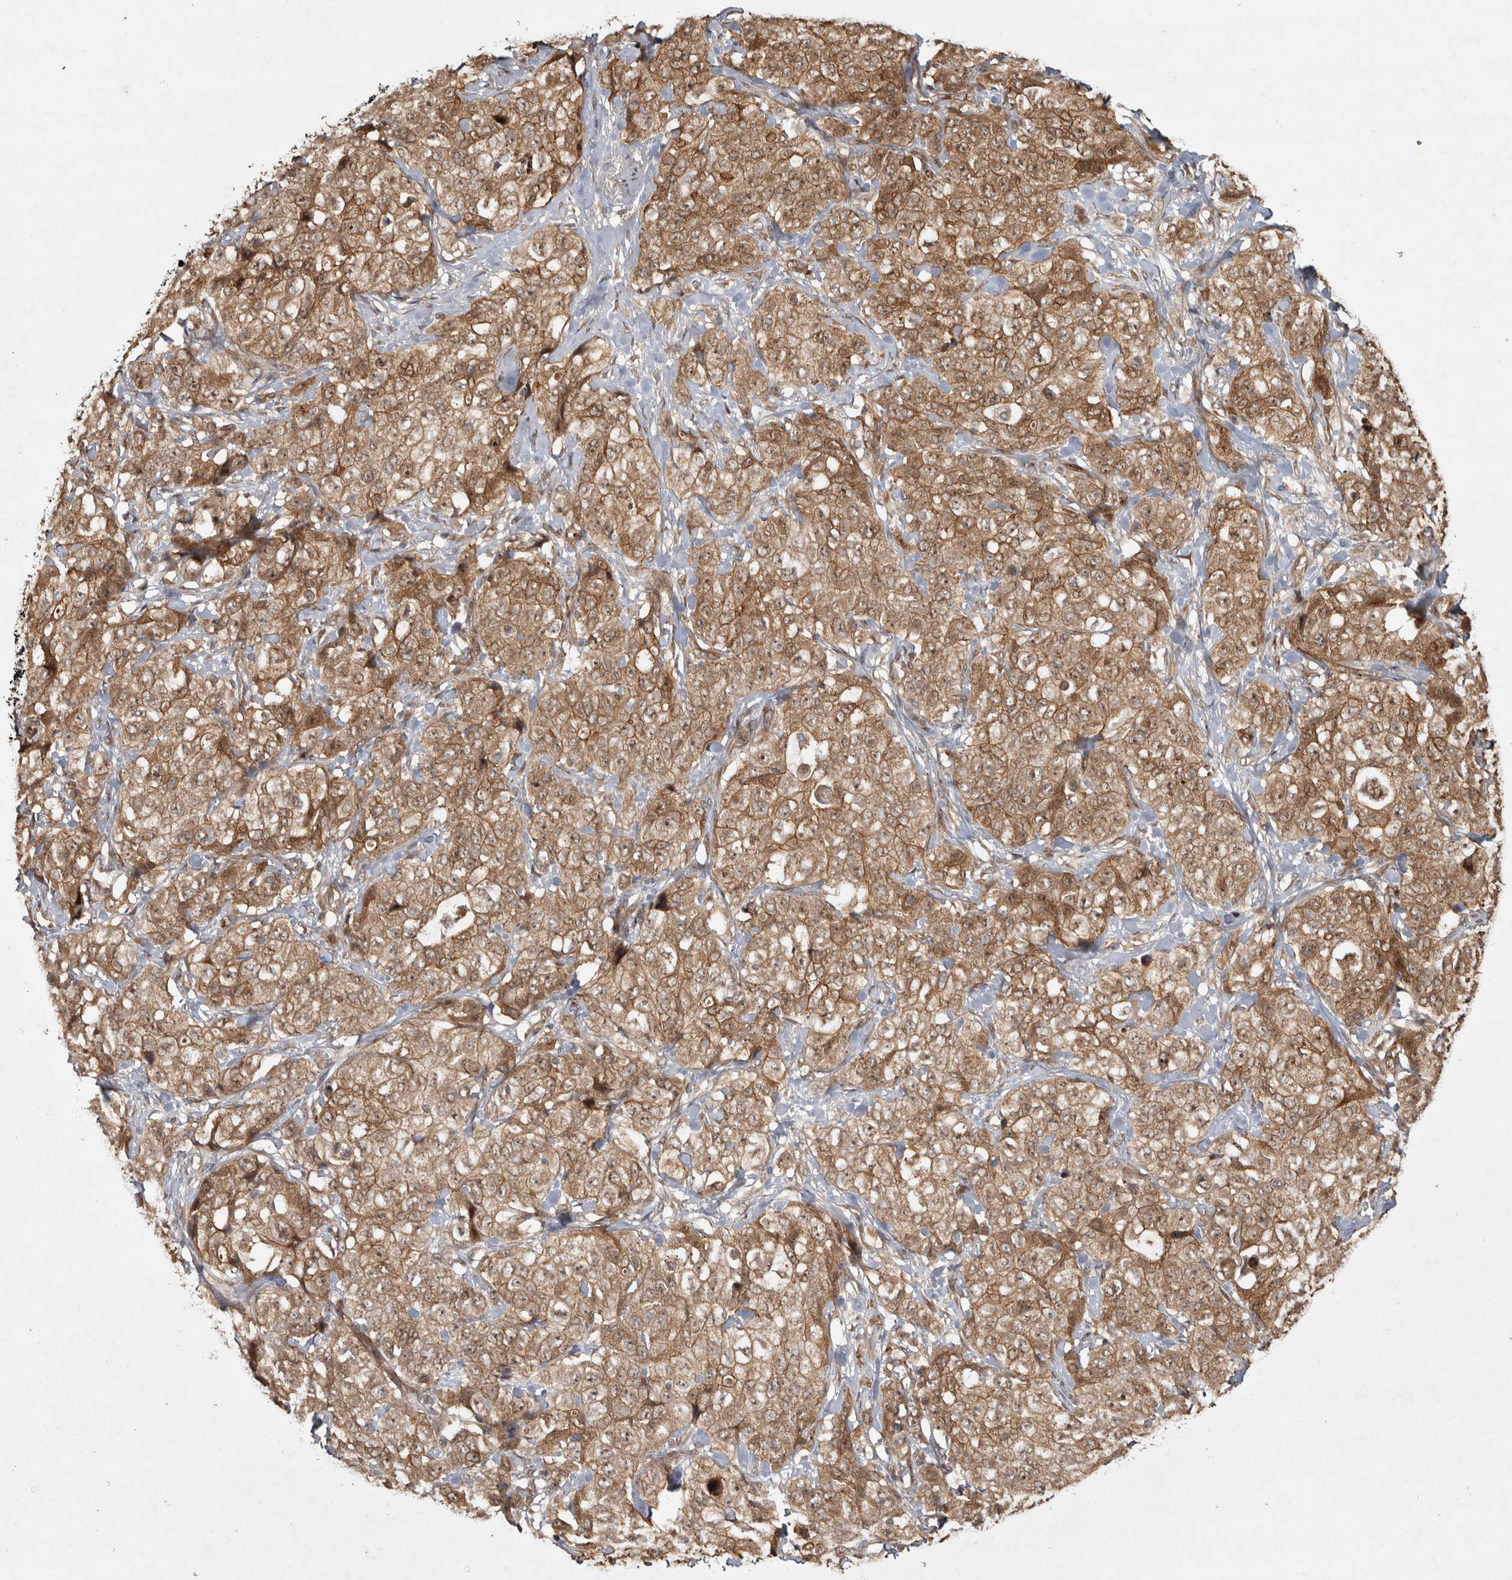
{"staining": {"intensity": "moderate", "quantity": ">75%", "location": "cytoplasmic/membranous"}, "tissue": "stomach cancer", "cell_type": "Tumor cells", "image_type": "cancer", "snomed": [{"axis": "morphology", "description": "Adenocarcinoma, NOS"}, {"axis": "topography", "description": "Stomach"}], "caption": "Protein analysis of stomach cancer (adenocarcinoma) tissue demonstrates moderate cytoplasmic/membranous expression in approximately >75% of tumor cells.", "gene": "CAMSAP2", "patient": {"sex": "male", "age": 48}}